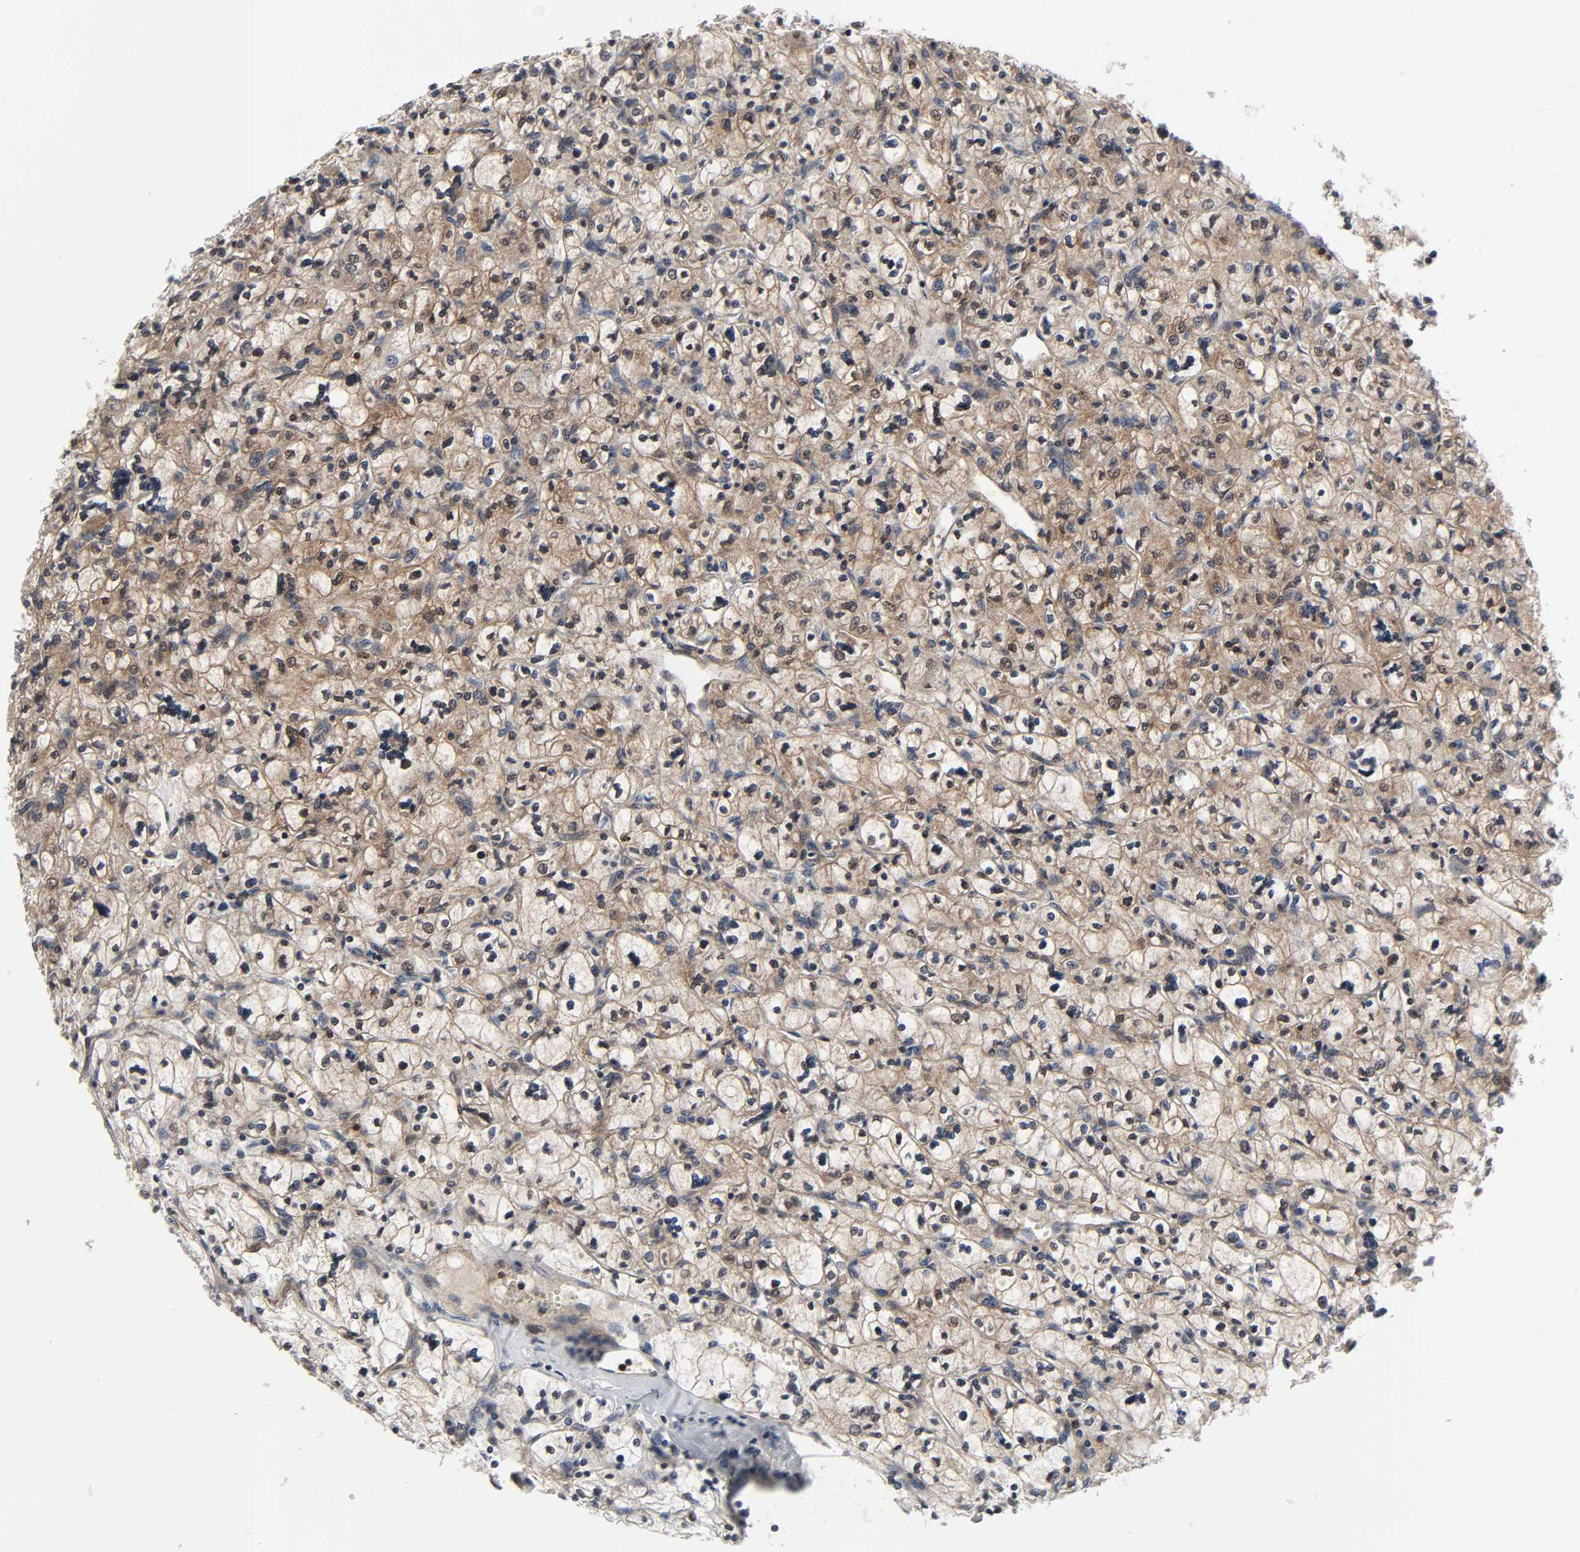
{"staining": {"intensity": "moderate", "quantity": ">75%", "location": "nuclear"}, "tissue": "renal cancer", "cell_type": "Tumor cells", "image_type": "cancer", "snomed": [{"axis": "morphology", "description": "Adenocarcinoma, NOS"}, {"axis": "topography", "description": "Kidney"}], "caption": "Immunohistochemical staining of human adenocarcinoma (renal) demonstrates moderate nuclear protein staining in approximately >75% of tumor cells.", "gene": "GSK3A", "patient": {"sex": "female", "age": 83}}